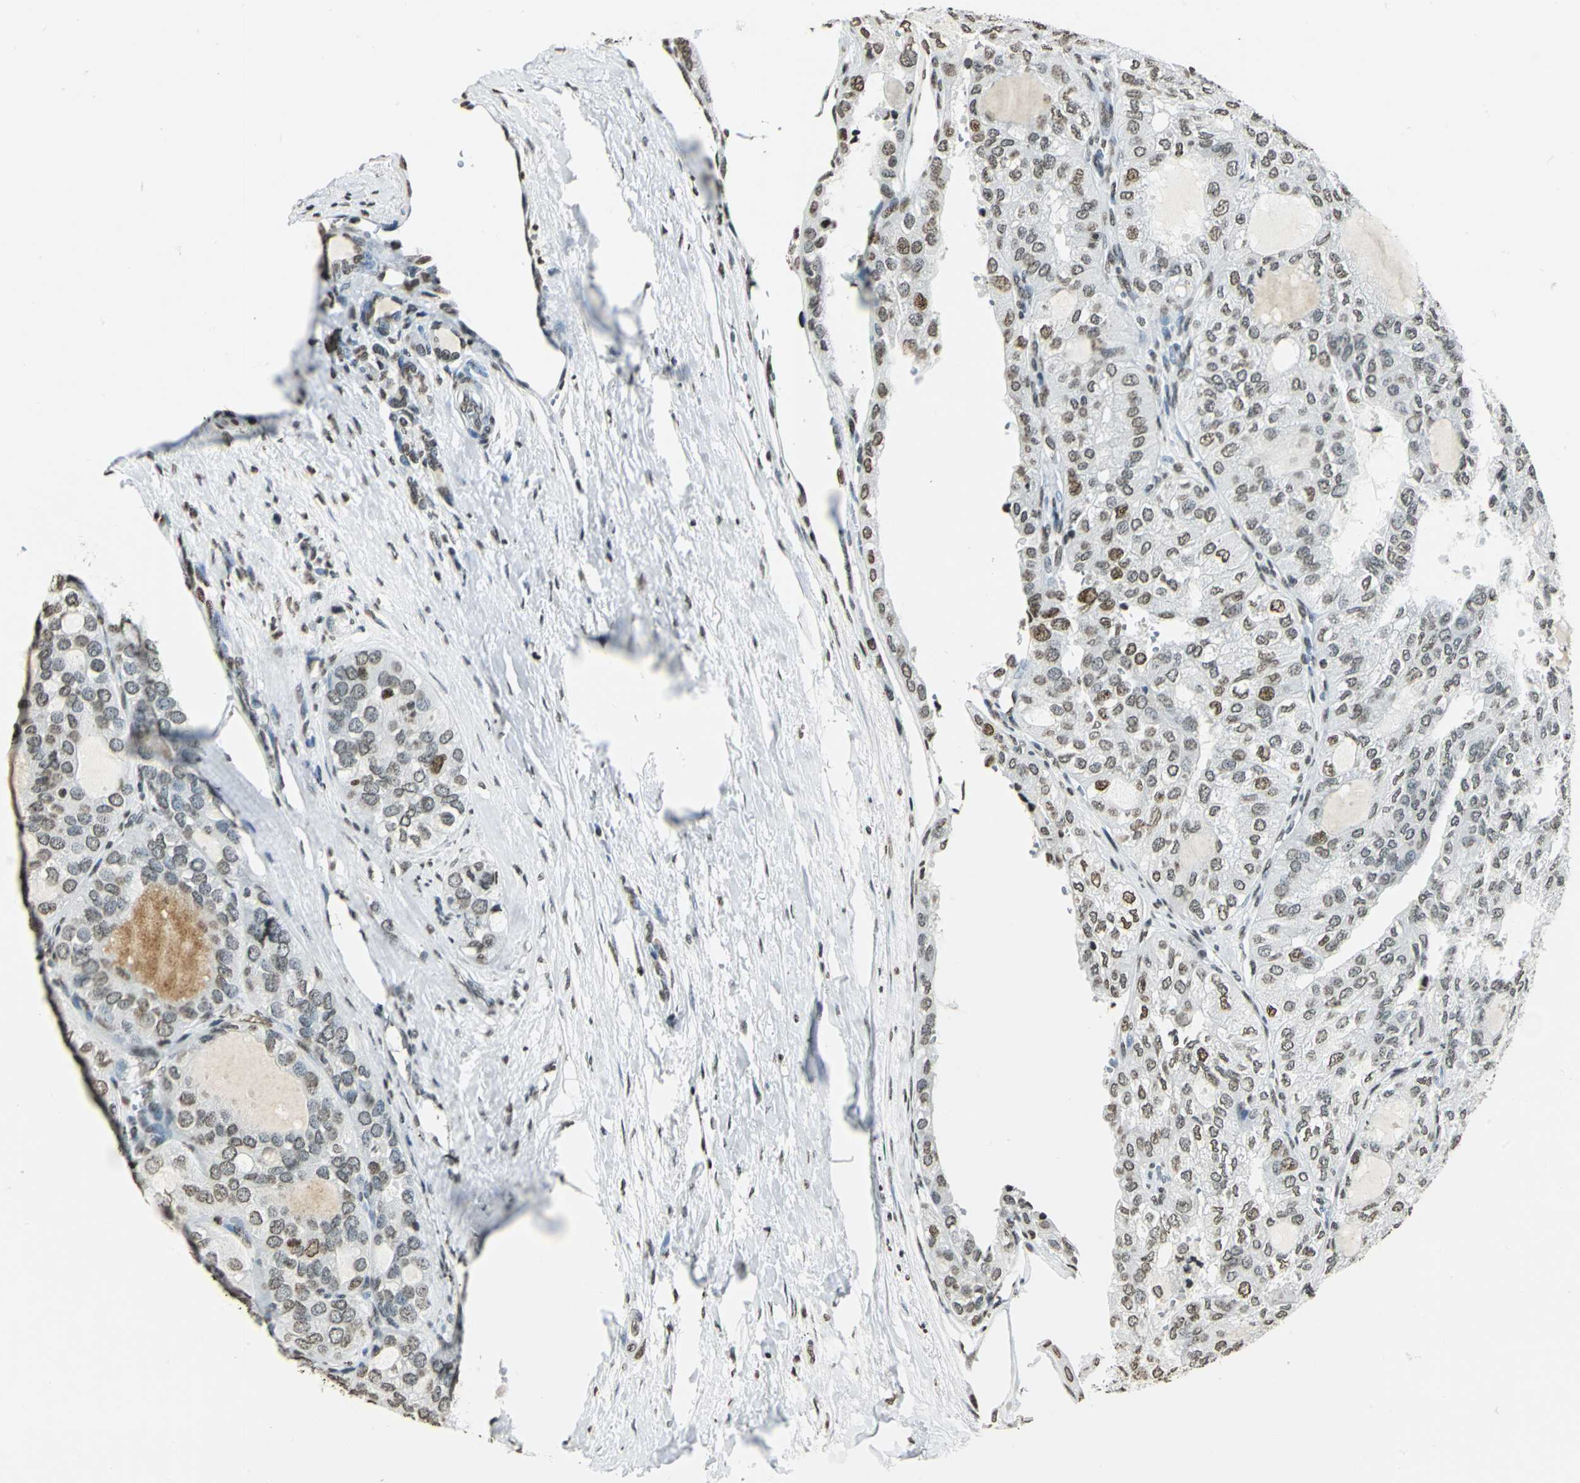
{"staining": {"intensity": "weak", "quantity": ">75%", "location": "nuclear"}, "tissue": "thyroid cancer", "cell_type": "Tumor cells", "image_type": "cancer", "snomed": [{"axis": "morphology", "description": "Follicular adenoma carcinoma, NOS"}, {"axis": "topography", "description": "Thyroid gland"}], "caption": "Thyroid follicular adenoma carcinoma was stained to show a protein in brown. There is low levels of weak nuclear expression in about >75% of tumor cells. The protein of interest is shown in brown color, while the nuclei are stained blue.", "gene": "MCM4", "patient": {"sex": "male", "age": 75}}